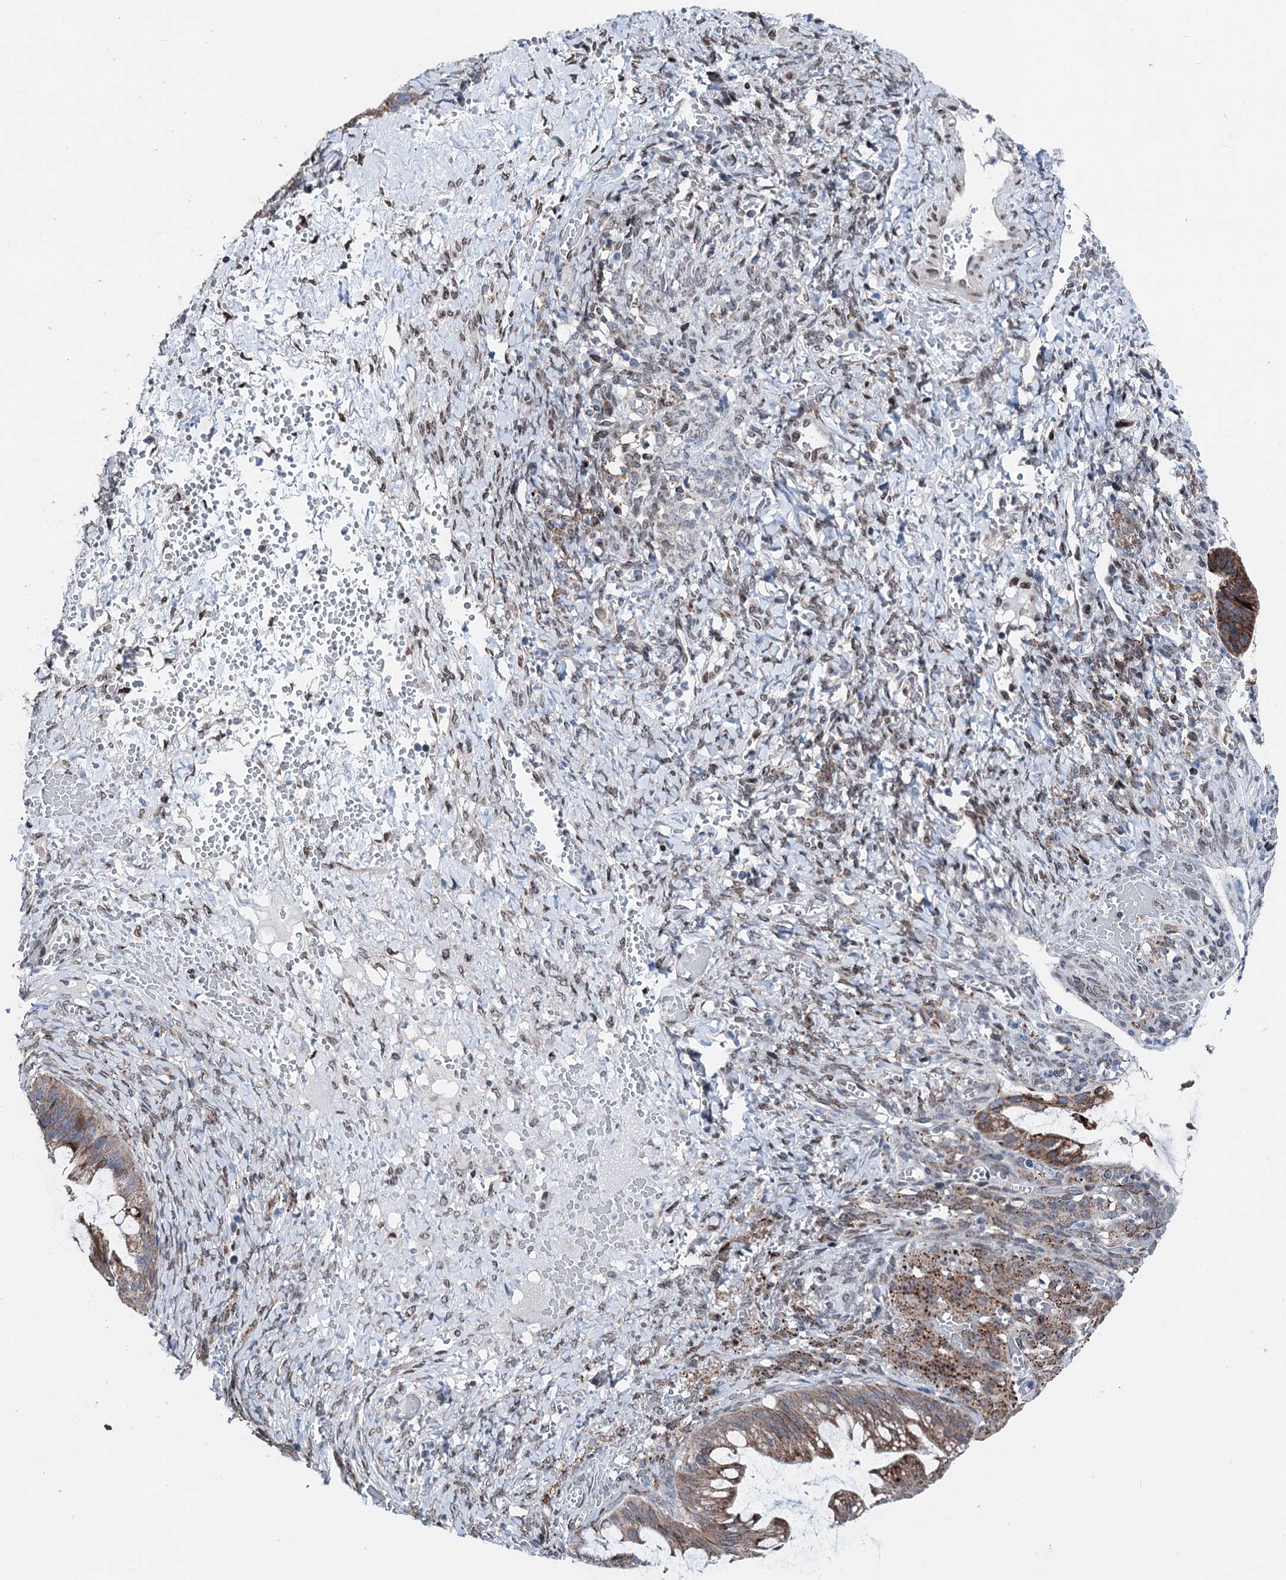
{"staining": {"intensity": "moderate", "quantity": ">75%", "location": "cytoplasmic/membranous"}, "tissue": "ovarian cancer", "cell_type": "Tumor cells", "image_type": "cancer", "snomed": [{"axis": "morphology", "description": "Cystadenocarcinoma, mucinous, NOS"}, {"axis": "topography", "description": "Ovary"}], "caption": "Mucinous cystadenocarcinoma (ovarian) stained with a protein marker shows moderate staining in tumor cells.", "gene": "MRPL14", "patient": {"sex": "female", "age": 73}}